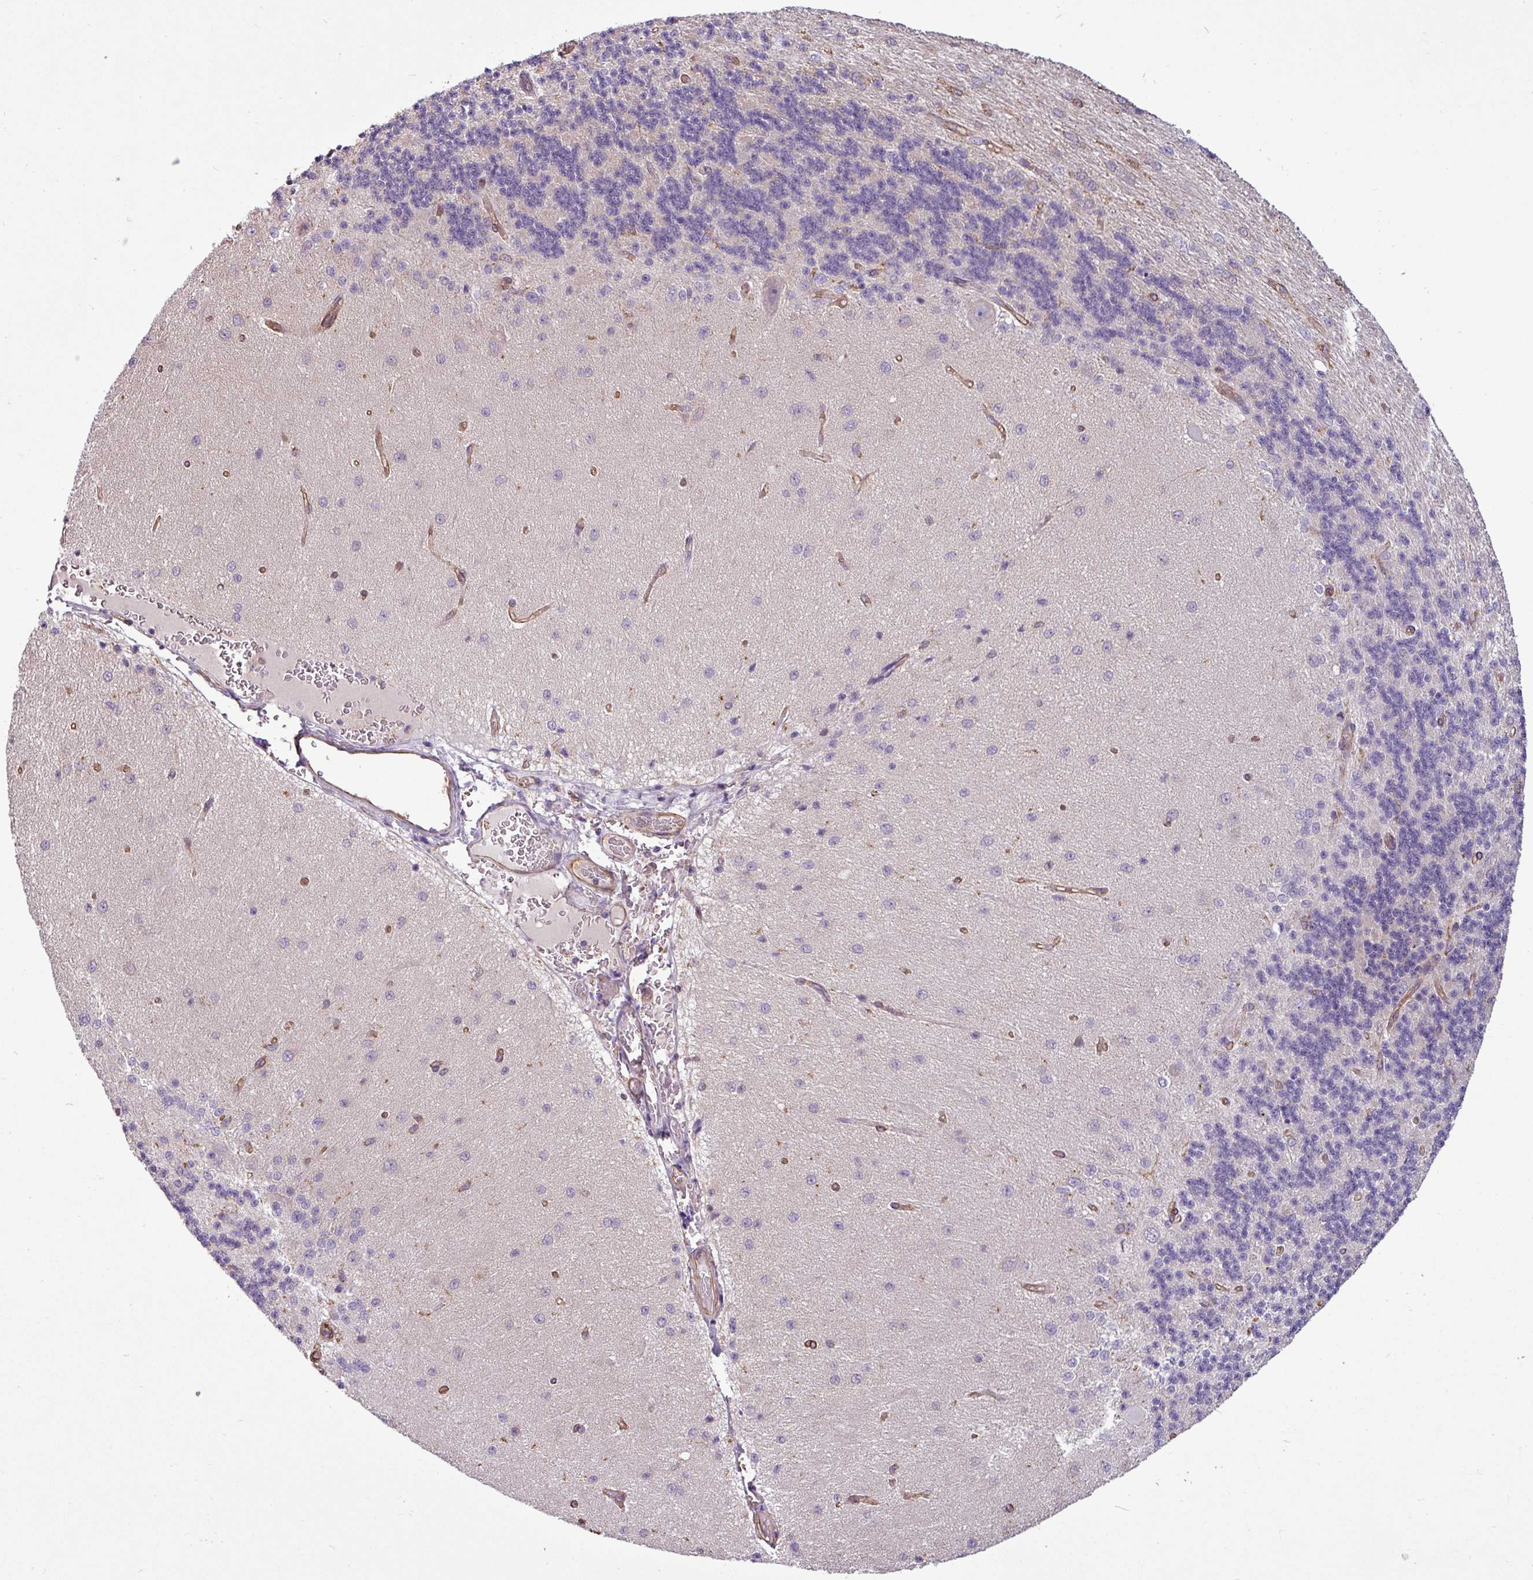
{"staining": {"intensity": "negative", "quantity": "none", "location": "none"}, "tissue": "cerebellum", "cell_type": "Cells in granular layer", "image_type": "normal", "snomed": [{"axis": "morphology", "description": "Normal tissue, NOS"}, {"axis": "topography", "description": "Cerebellum"}], "caption": "This is an immunohistochemistry (IHC) micrograph of benign human cerebellum. There is no positivity in cells in granular layer.", "gene": "PACSIN2", "patient": {"sex": "female", "age": 29}}